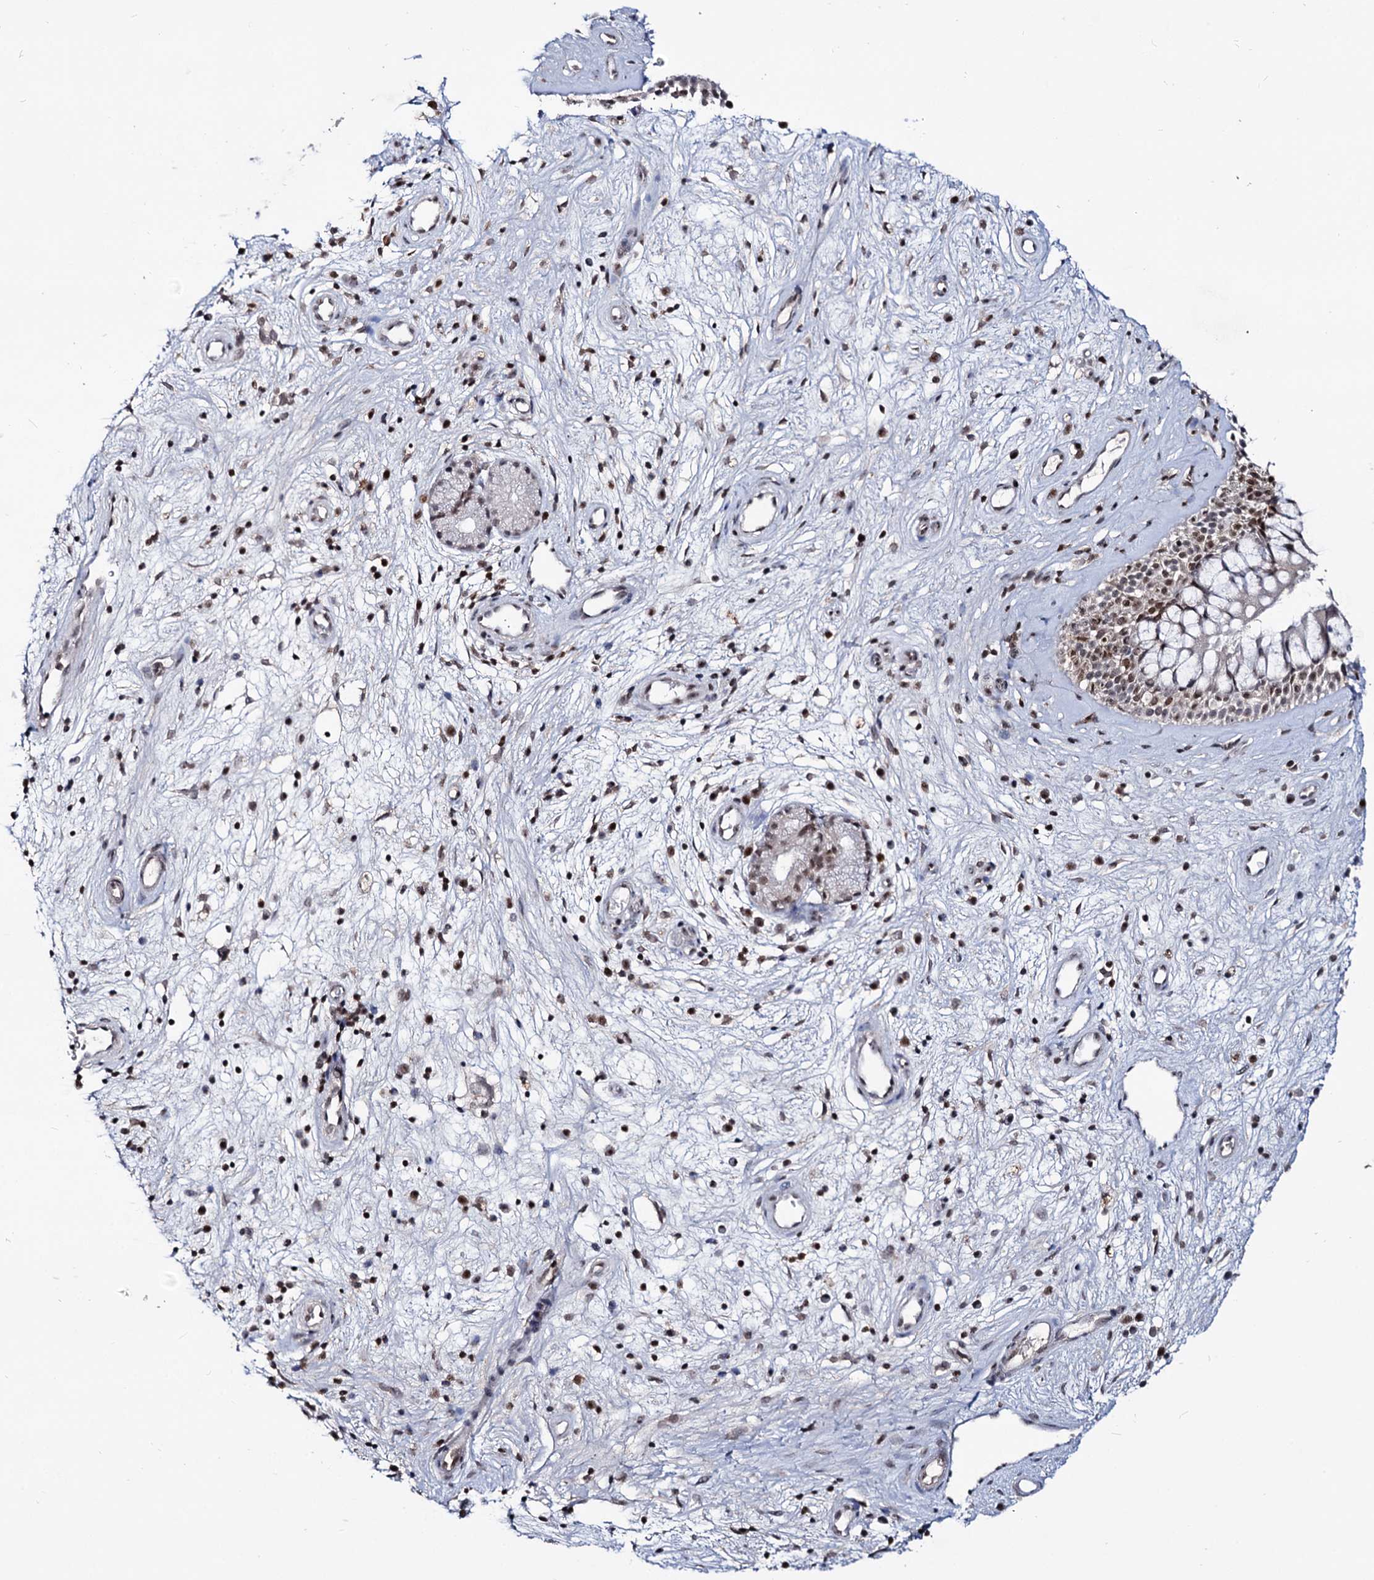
{"staining": {"intensity": "moderate", "quantity": "<25%", "location": "nuclear"}, "tissue": "nasopharynx", "cell_type": "Respiratory epithelial cells", "image_type": "normal", "snomed": [{"axis": "morphology", "description": "Normal tissue, NOS"}, {"axis": "topography", "description": "Nasopharynx"}], "caption": "Immunohistochemistry (DAB (3,3'-diaminobenzidine)) staining of normal human nasopharynx shows moderate nuclear protein expression in approximately <25% of respiratory epithelial cells.", "gene": "SMCHD1", "patient": {"sex": "male", "age": 32}}